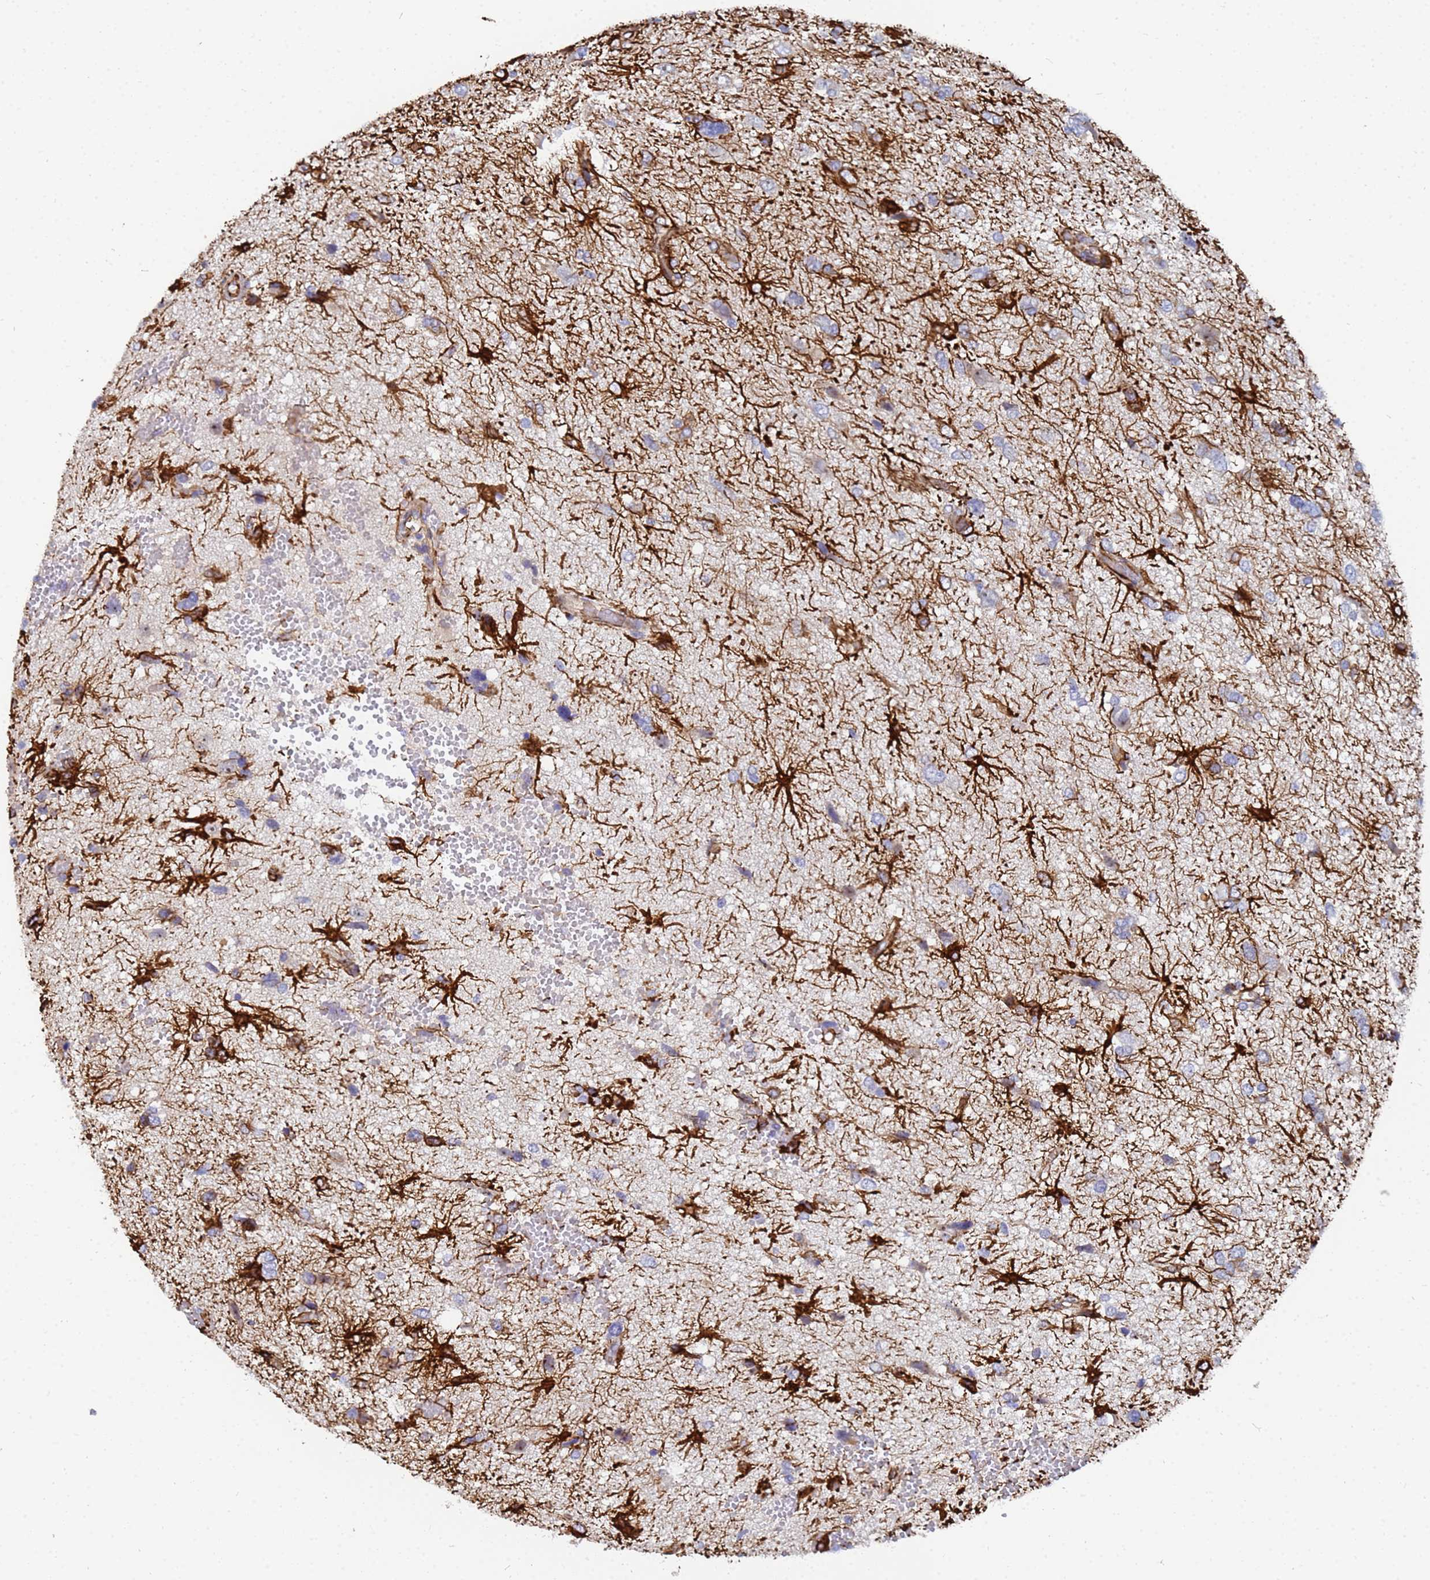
{"staining": {"intensity": "negative", "quantity": "none", "location": "none"}, "tissue": "glioma", "cell_type": "Tumor cells", "image_type": "cancer", "snomed": [{"axis": "morphology", "description": "Glioma, malignant, High grade"}, {"axis": "topography", "description": "Brain"}], "caption": "A high-resolution photomicrograph shows immunohistochemistry (IHC) staining of glioma, which reveals no significant positivity in tumor cells.", "gene": "SYT13", "patient": {"sex": "female", "age": 59}}